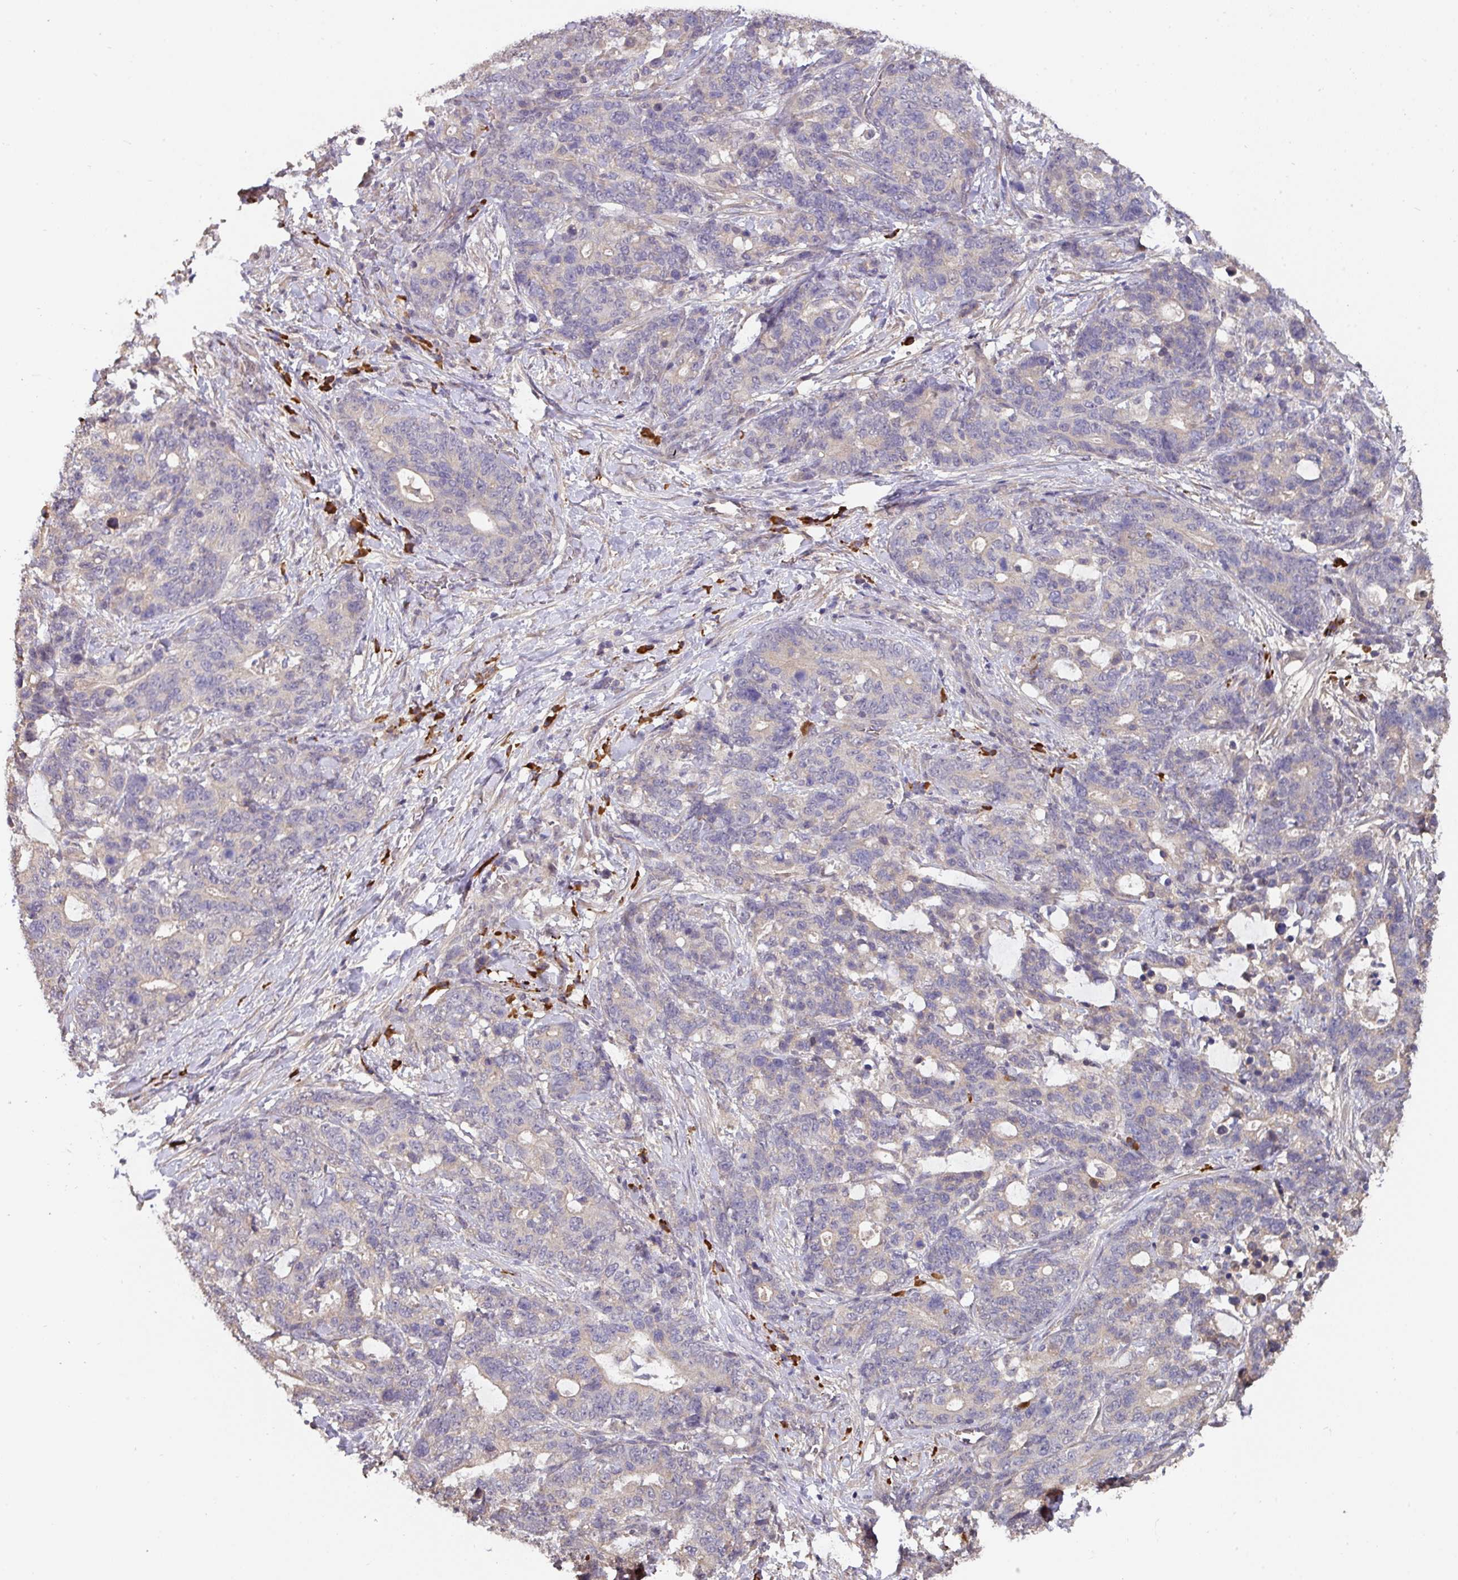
{"staining": {"intensity": "negative", "quantity": "none", "location": "none"}, "tissue": "stomach cancer", "cell_type": "Tumor cells", "image_type": "cancer", "snomed": [{"axis": "morphology", "description": "Normal tissue, NOS"}, {"axis": "morphology", "description": "Adenocarcinoma, NOS"}, {"axis": "topography", "description": "Stomach"}], "caption": "High power microscopy micrograph of an immunohistochemistry image of stomach cancer, revealing no significant expression in tumor cells.", "gene": "ACVR2B", "patient": {"sex": "female", "age": 64}}